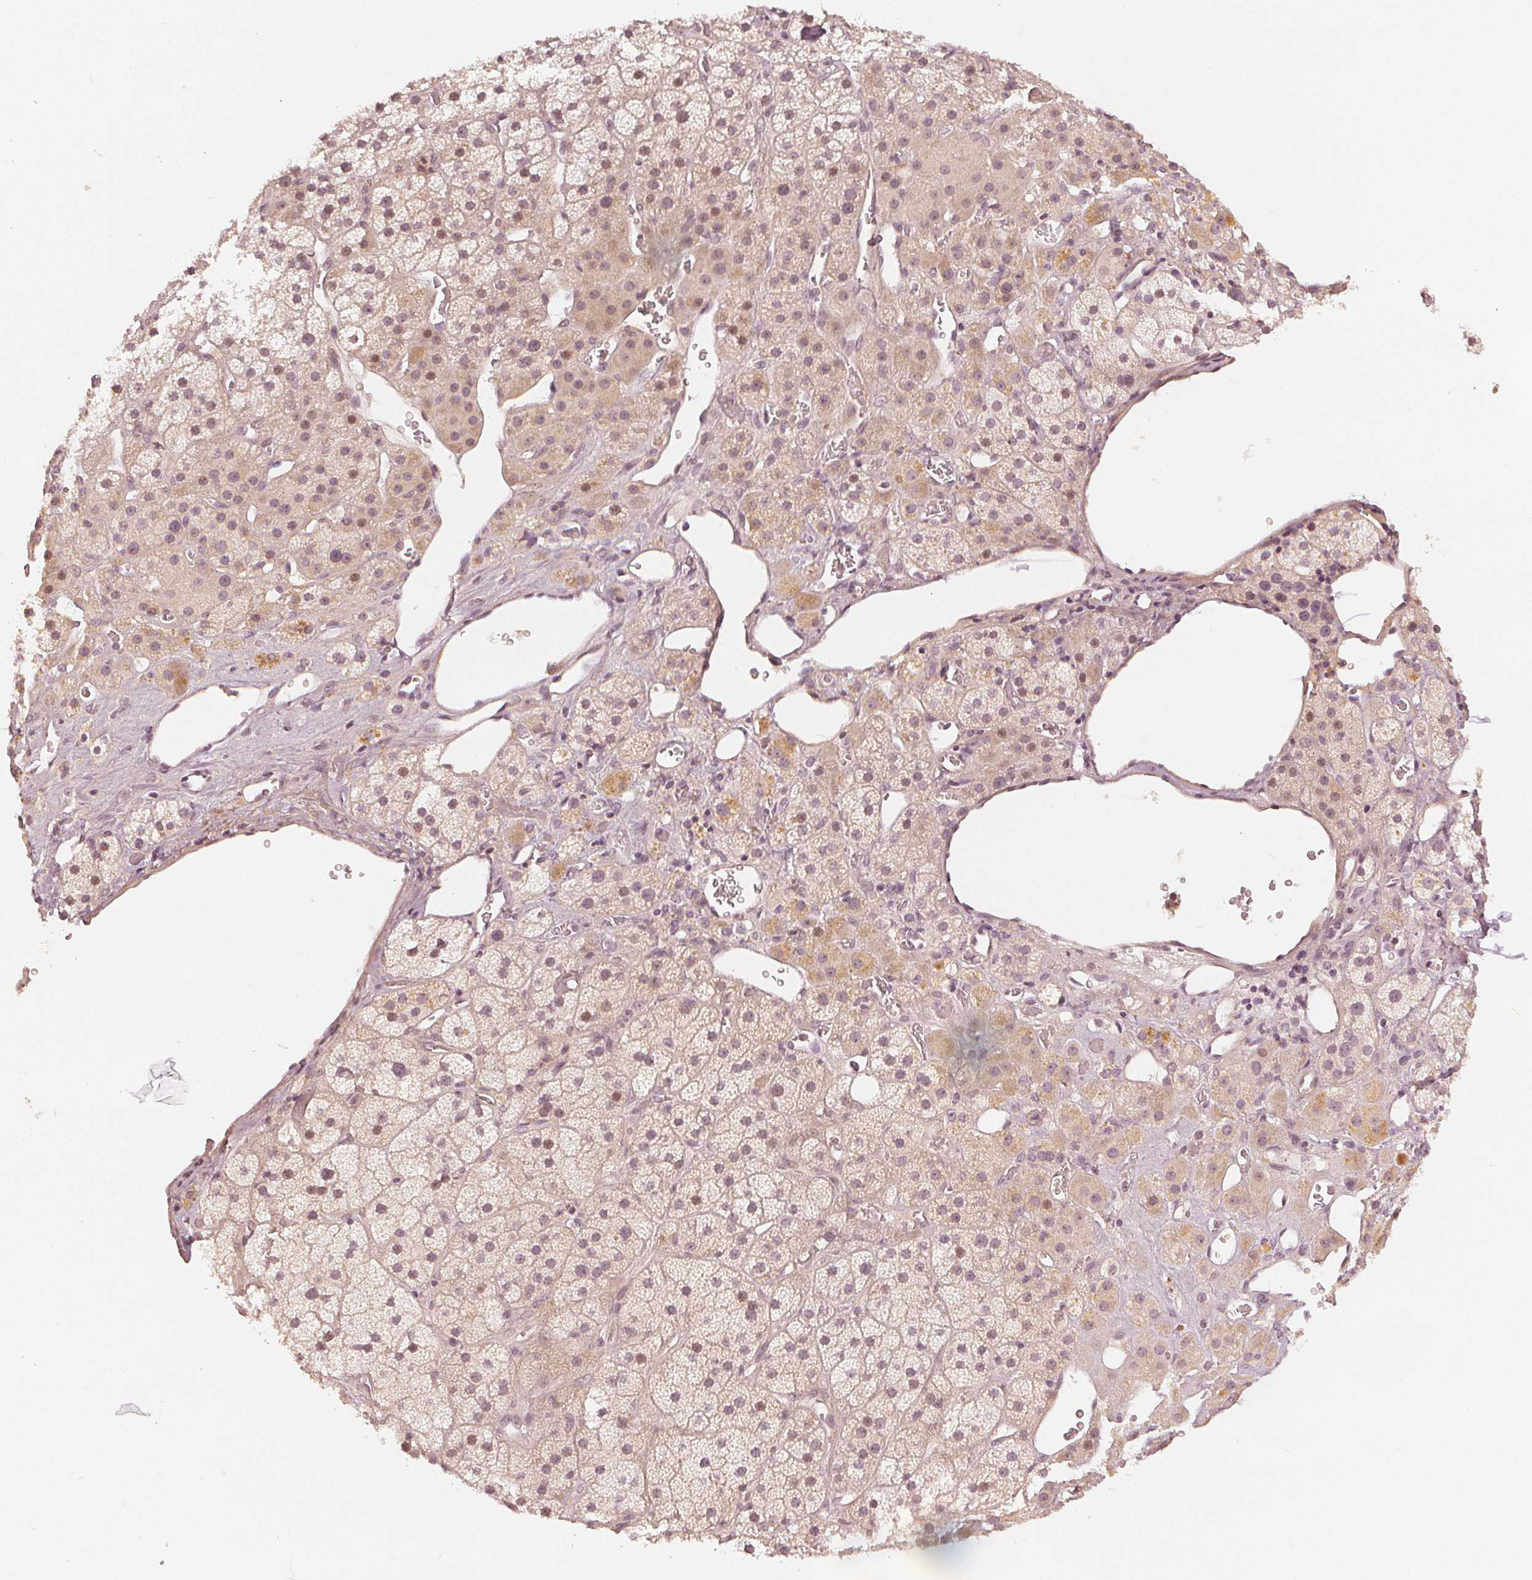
{"staining": {"intensity": "weak", "quantity": "25%-75%", "location": "cytoplasmic/membranous,nuclear"}, "tissue": "adrenal gland", "cell_type": "Glandular cells", "image_type": "normal", "snomed": [{"axis": "morphology", "description": "Normal tissue, NOS"}, {"axis": "topography", "description": "Adrenal gland"}], "caption": "Weak cytoplasmic/membranous,nuclear protein expression is seen in about 25%-75% of glandular cells in adrenal gland.", "gene": "SLC34A1", "patient": {"sex": "male", "age": 57}}